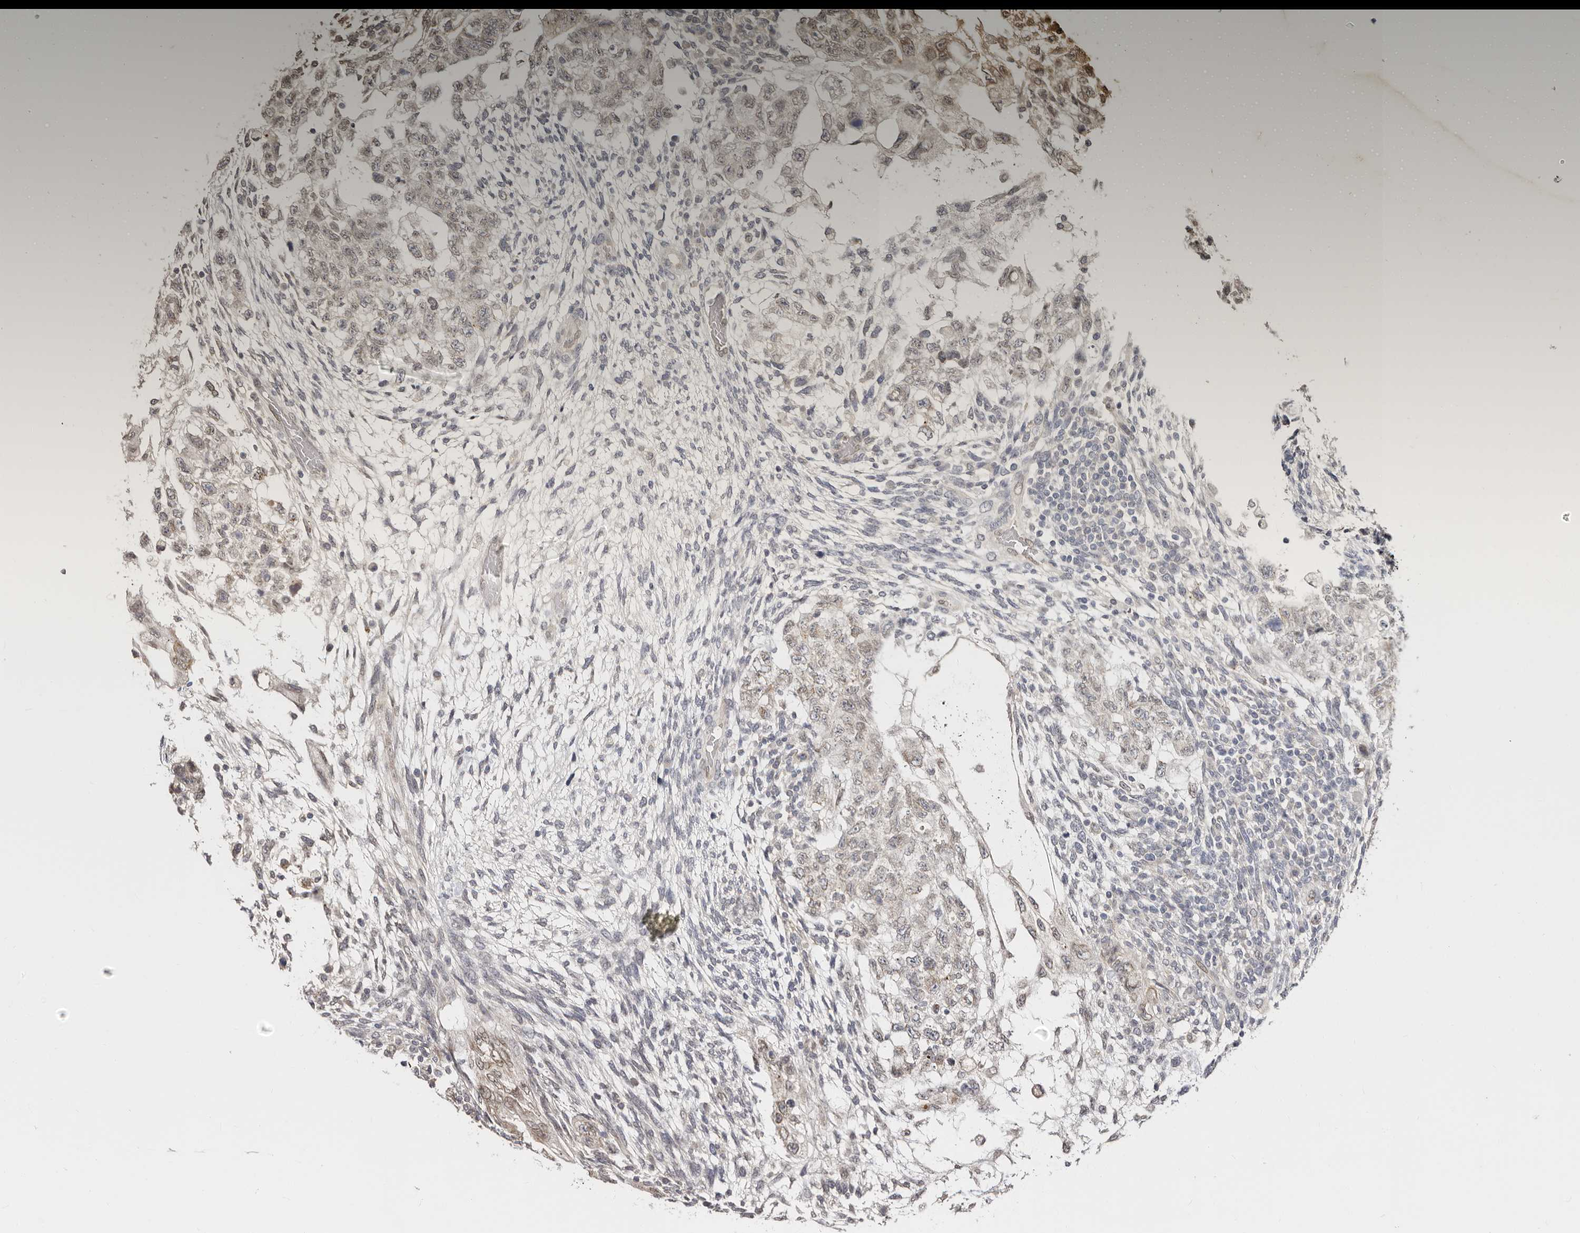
{"staining": {"intensity": "moderate", "quantity": "25%-75%", "location": "cytoplasmic/membranous,nuclear"}, "tissue": "testis cancer", "cell_type": "Tumor cells", "image_type": "cancer", "snomed": [{"axis": "morphology", "description": "Normal tissue, NOS"}, {"axis": "morphology", "description": "Carcinoma, Embryonal, NOS"}, {"axis": "topography", "description": "Testis"}], "caption": "A brown stain labels moderate cytoplasmic/membranous and nuclear expression of a protein in testis embryonal carcinoma tumor cells.", "gene": "LCORL", "patient": {"sex": "male", "age": 36}}